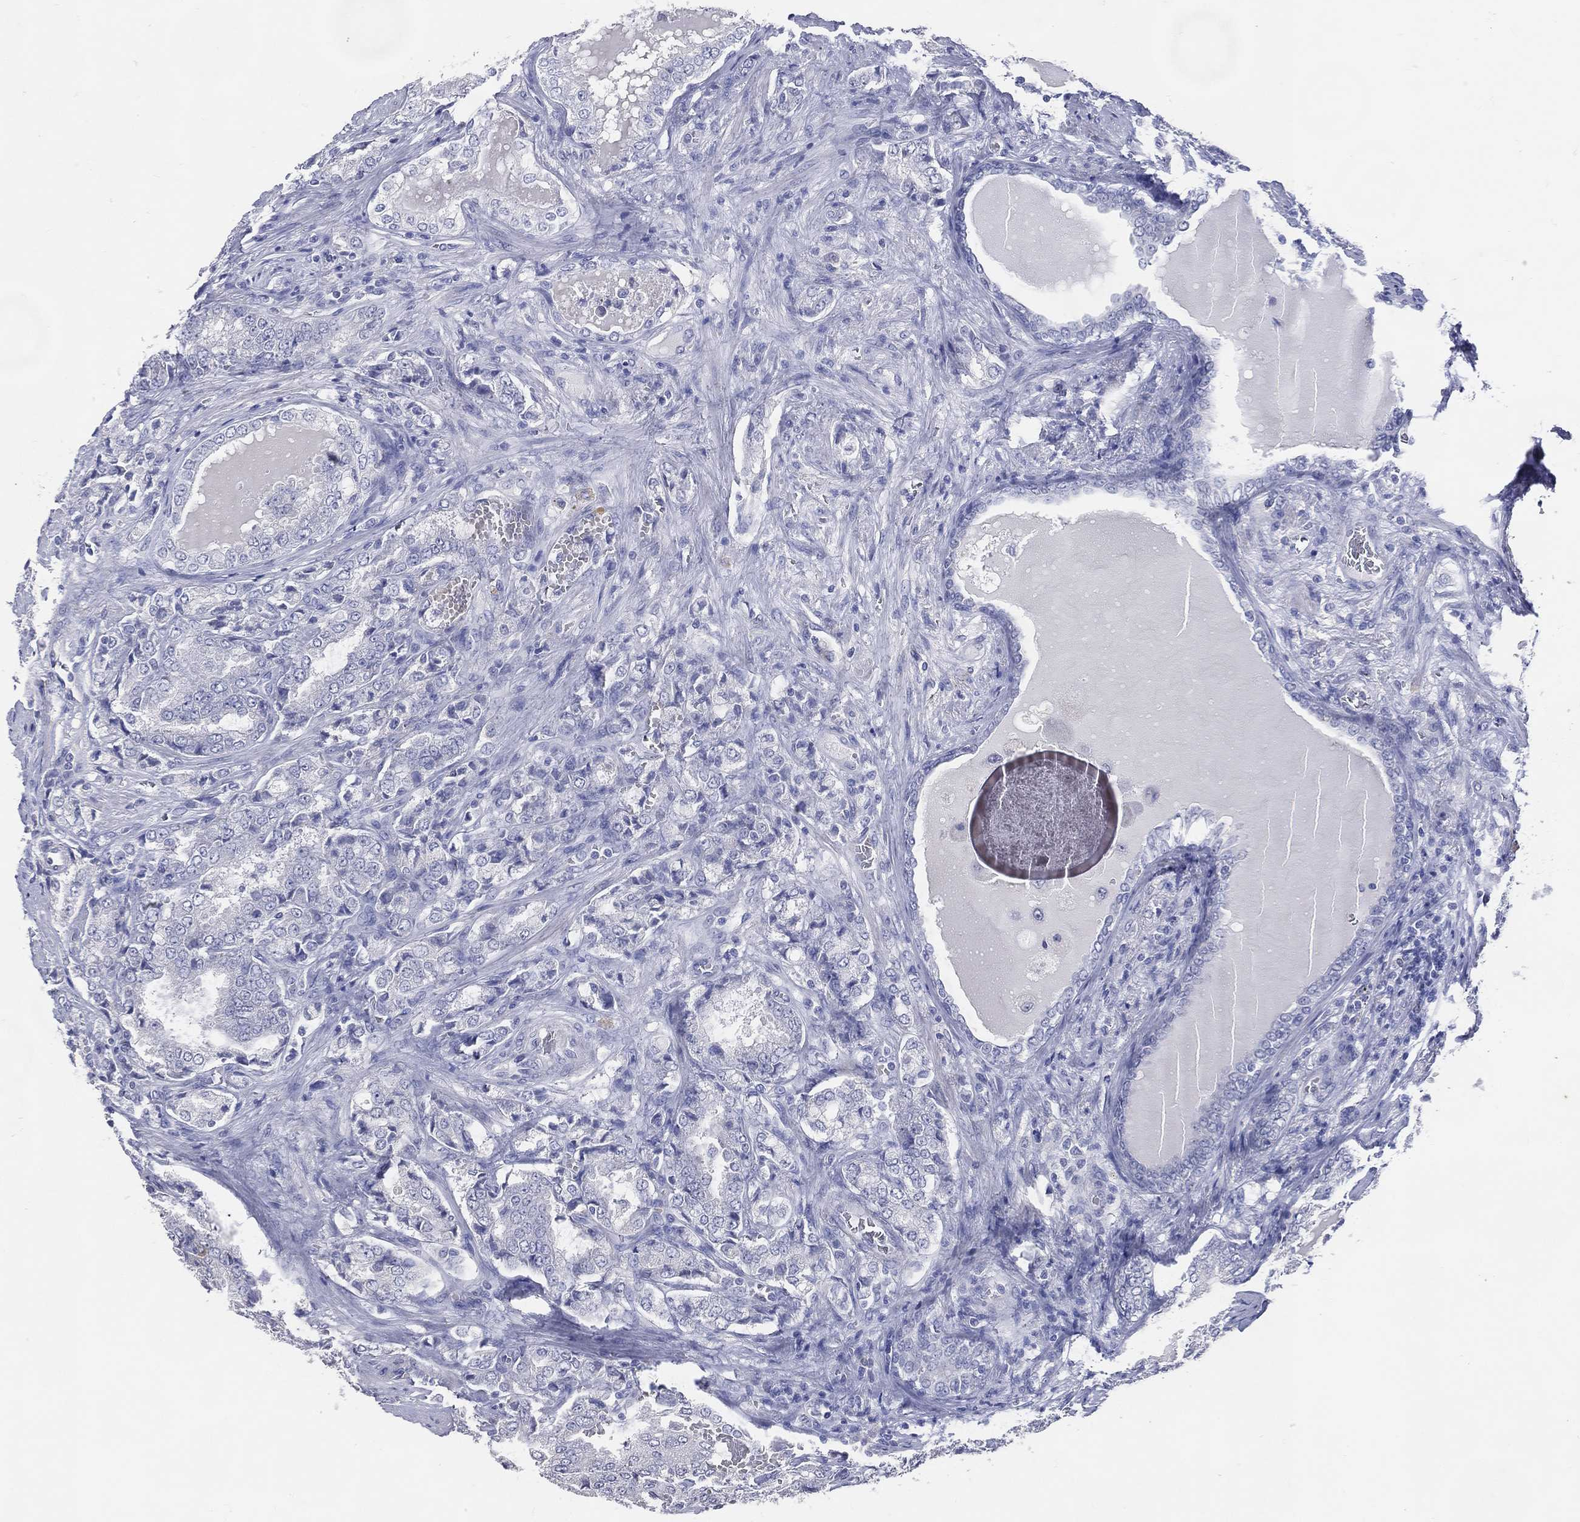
{"staining": {"intensity": "negative", "quantity": "none", "location": "none"}, "tissue": "prostate cancer", "cell_type": "Tumor cells", "image_type": "cancer", "snomed": [{"axis": "morphology", "description": "Adenocarcinoma, NOS"}, {"axis": "topography", "description": "Prostate"}], "caption": "High power microscopy histopathology image of an immunohistochemistry photomicrograph of adenocarcinoma (prostate), revealing no significant positivity in tumor cells.", "gene": "DNAH6", "patient": {"sex": "male", "age": 65}}